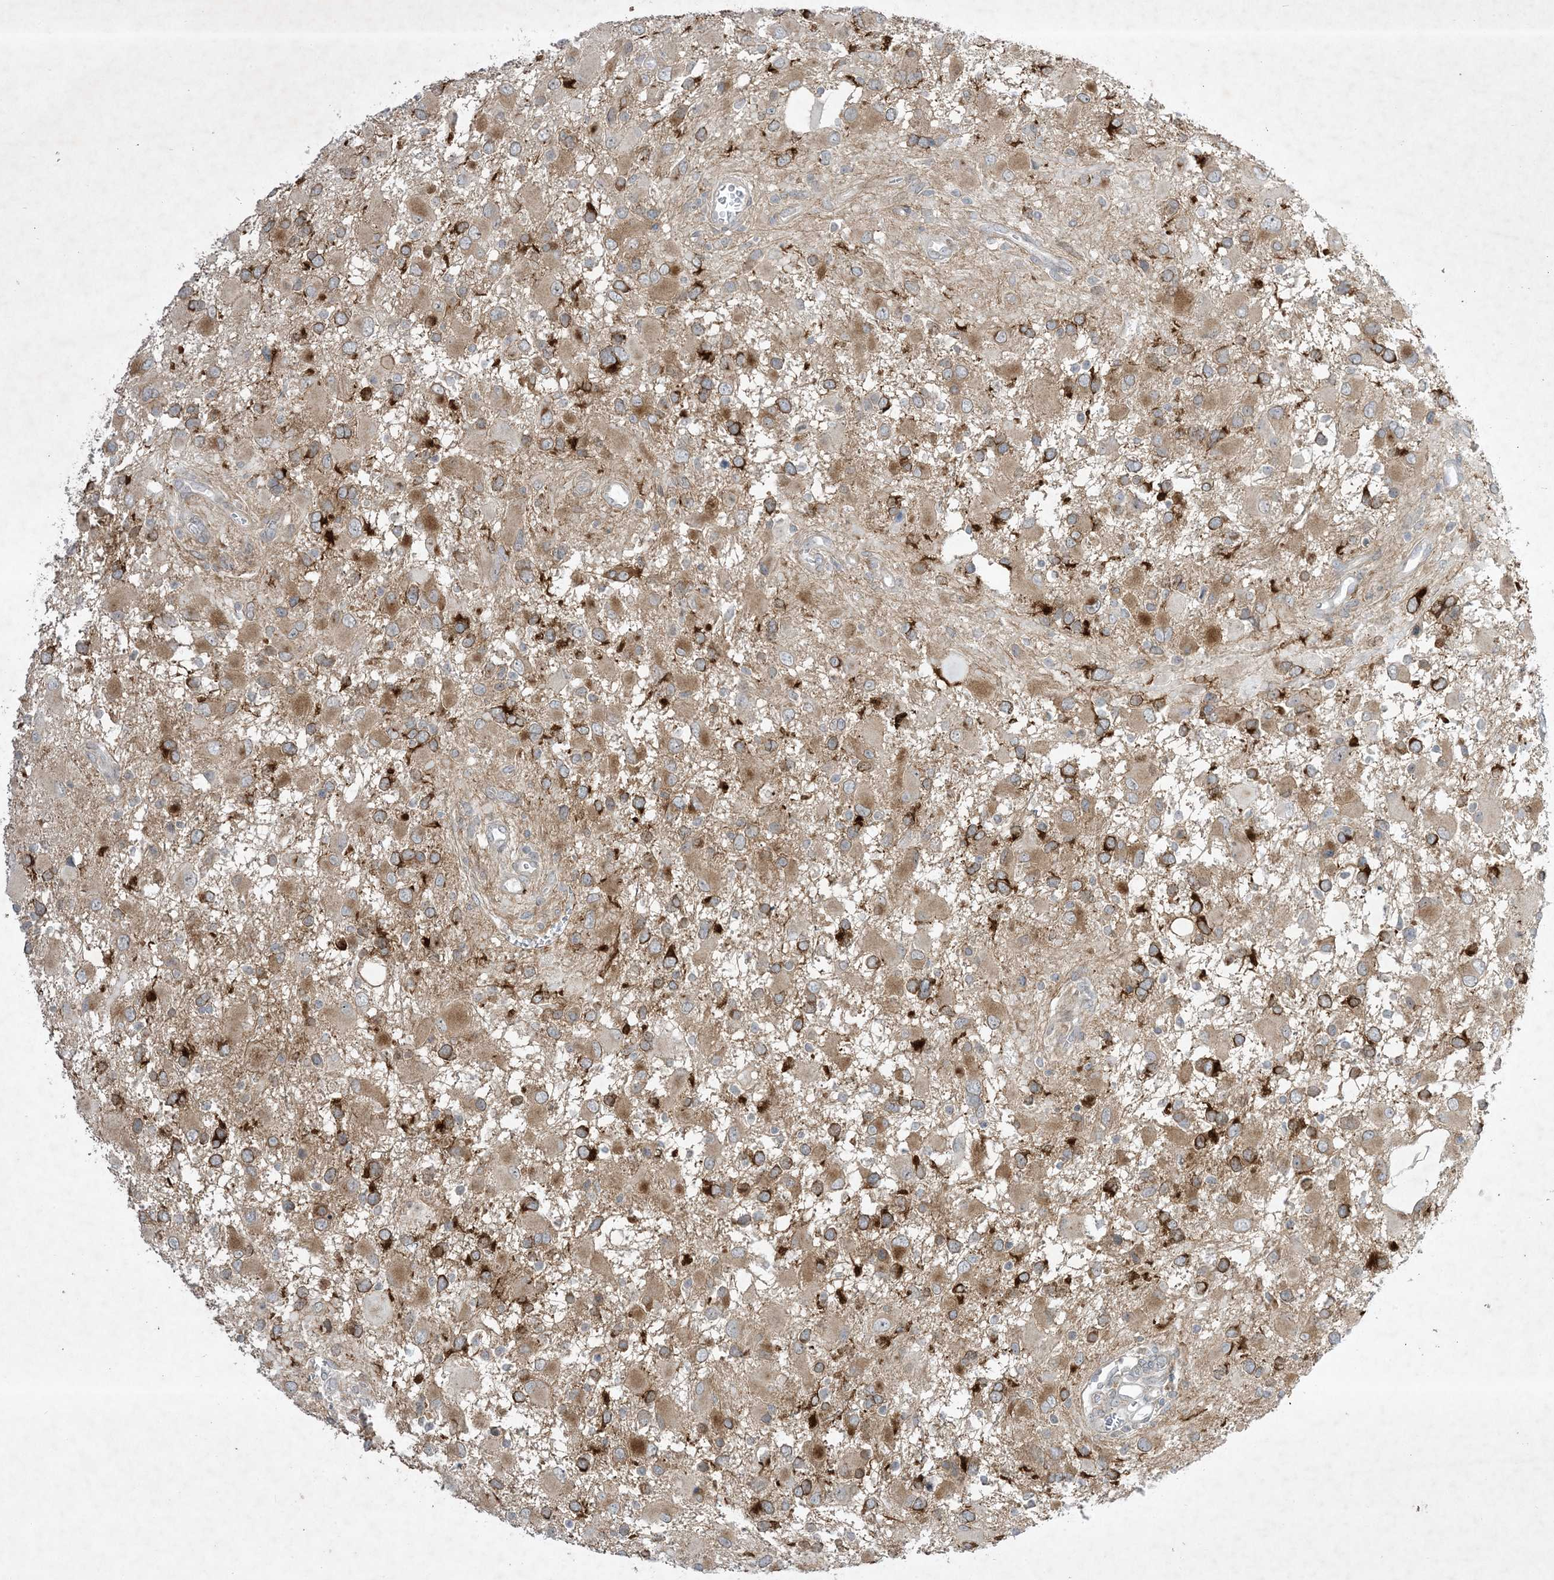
{"staining": {"intensity": "moderate", "quantity": ">75%", "location": "cytoplasmic/membranous"}, "tissue": "glioma", "cell_type": "Tumor cells", "image_type": "cancer", "snomed": [{"axis": "morphology", "description": "Glioma, malignant, High grade"}, {"axis": "topography", "description": "Brain"}], "caption": "Tumor cells display medium levels of moderate cytoplasmic/membranous positivity in approximately >75% of cells in glioma. Using DAB (brown) and hematoxylin (blue) stains, captured at high magnification using brightfield microscopy.", "gene": "SOGA3", "patient": {"sex": "male", "age": 53}}